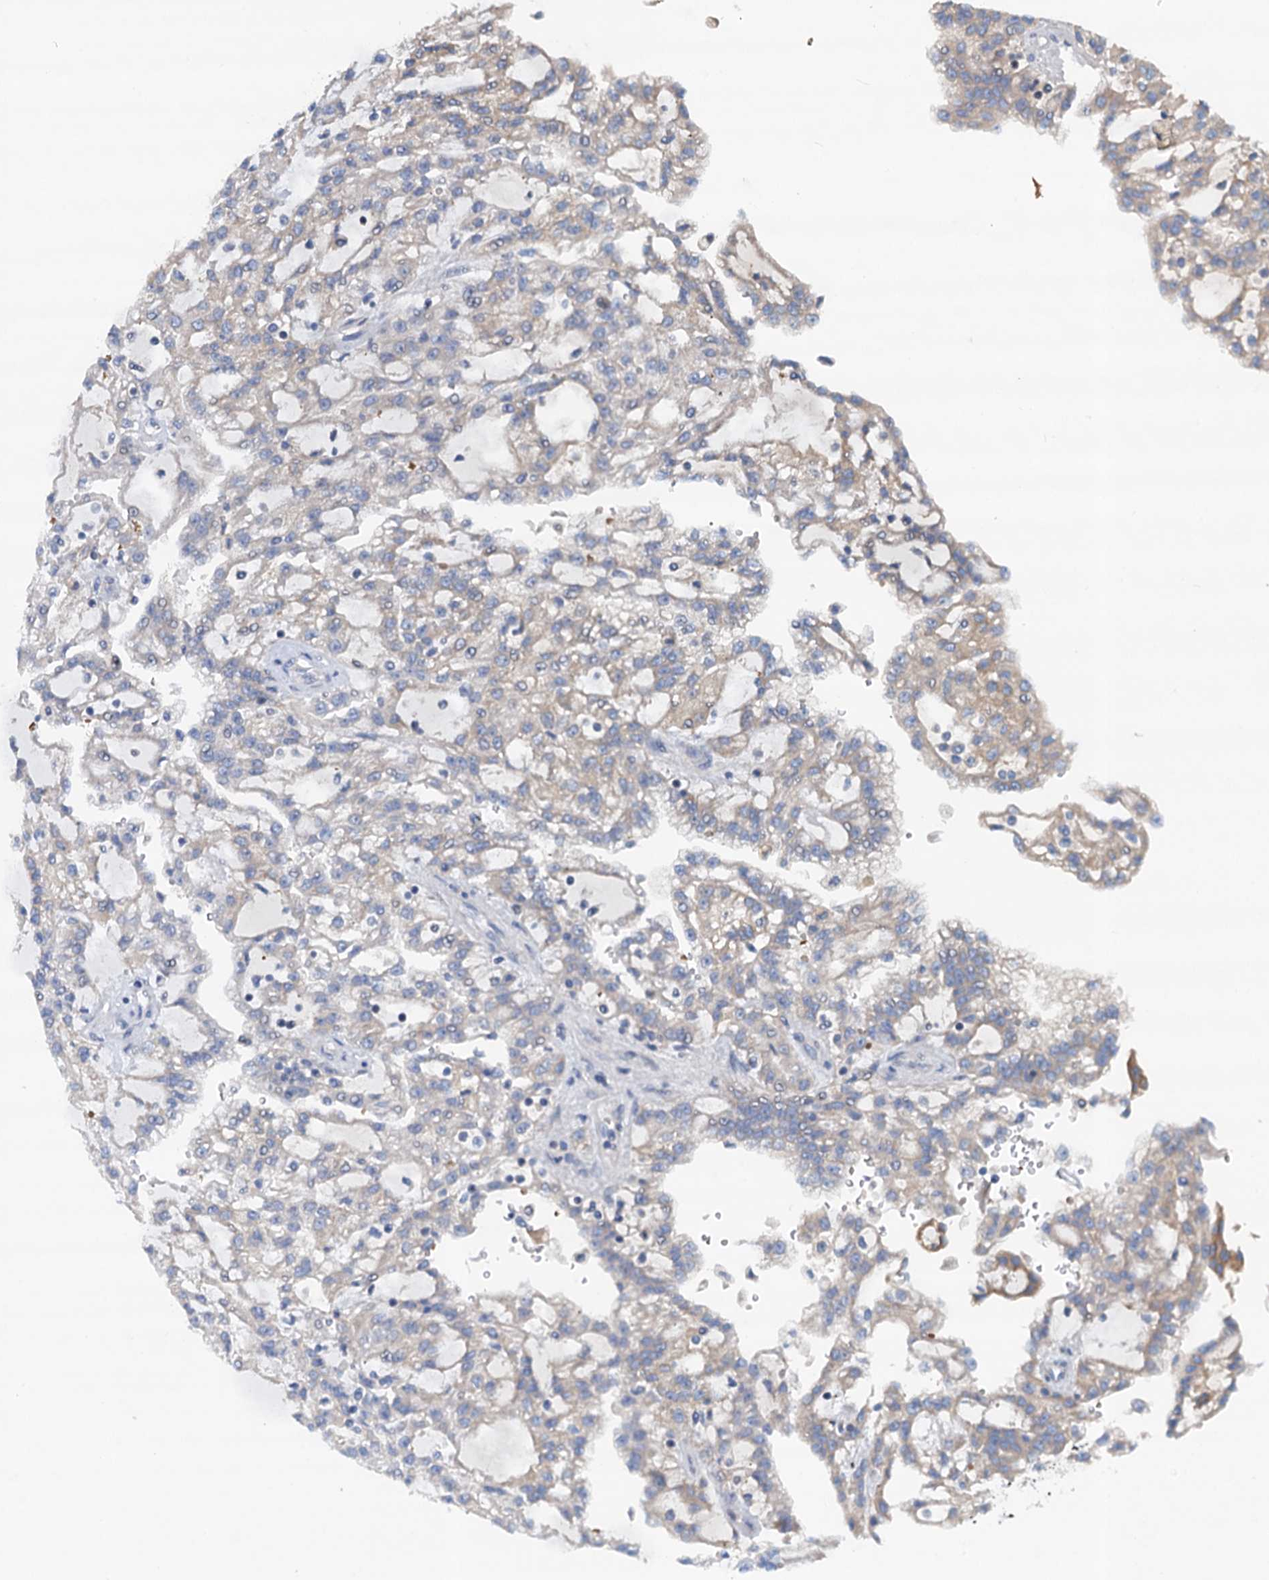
{"staining": {"intensity": "negative", "quantity": "none", "location": "none"}, "tissue": "renal cancer", "cell_type": "Tumor cells", "image_type": "cancer", "snomed": [{"axis": "morphology", "description": "Adenocarcinoma, NOS"}, {"axis": "topography", "description": "Kidney"}], "caption": "Protein analysis of renal adenocarcinoma demonstrates no significant positivity in tumor cells.", "gene": "NBEA", "patient": {"sex": "male", "age": 63}}